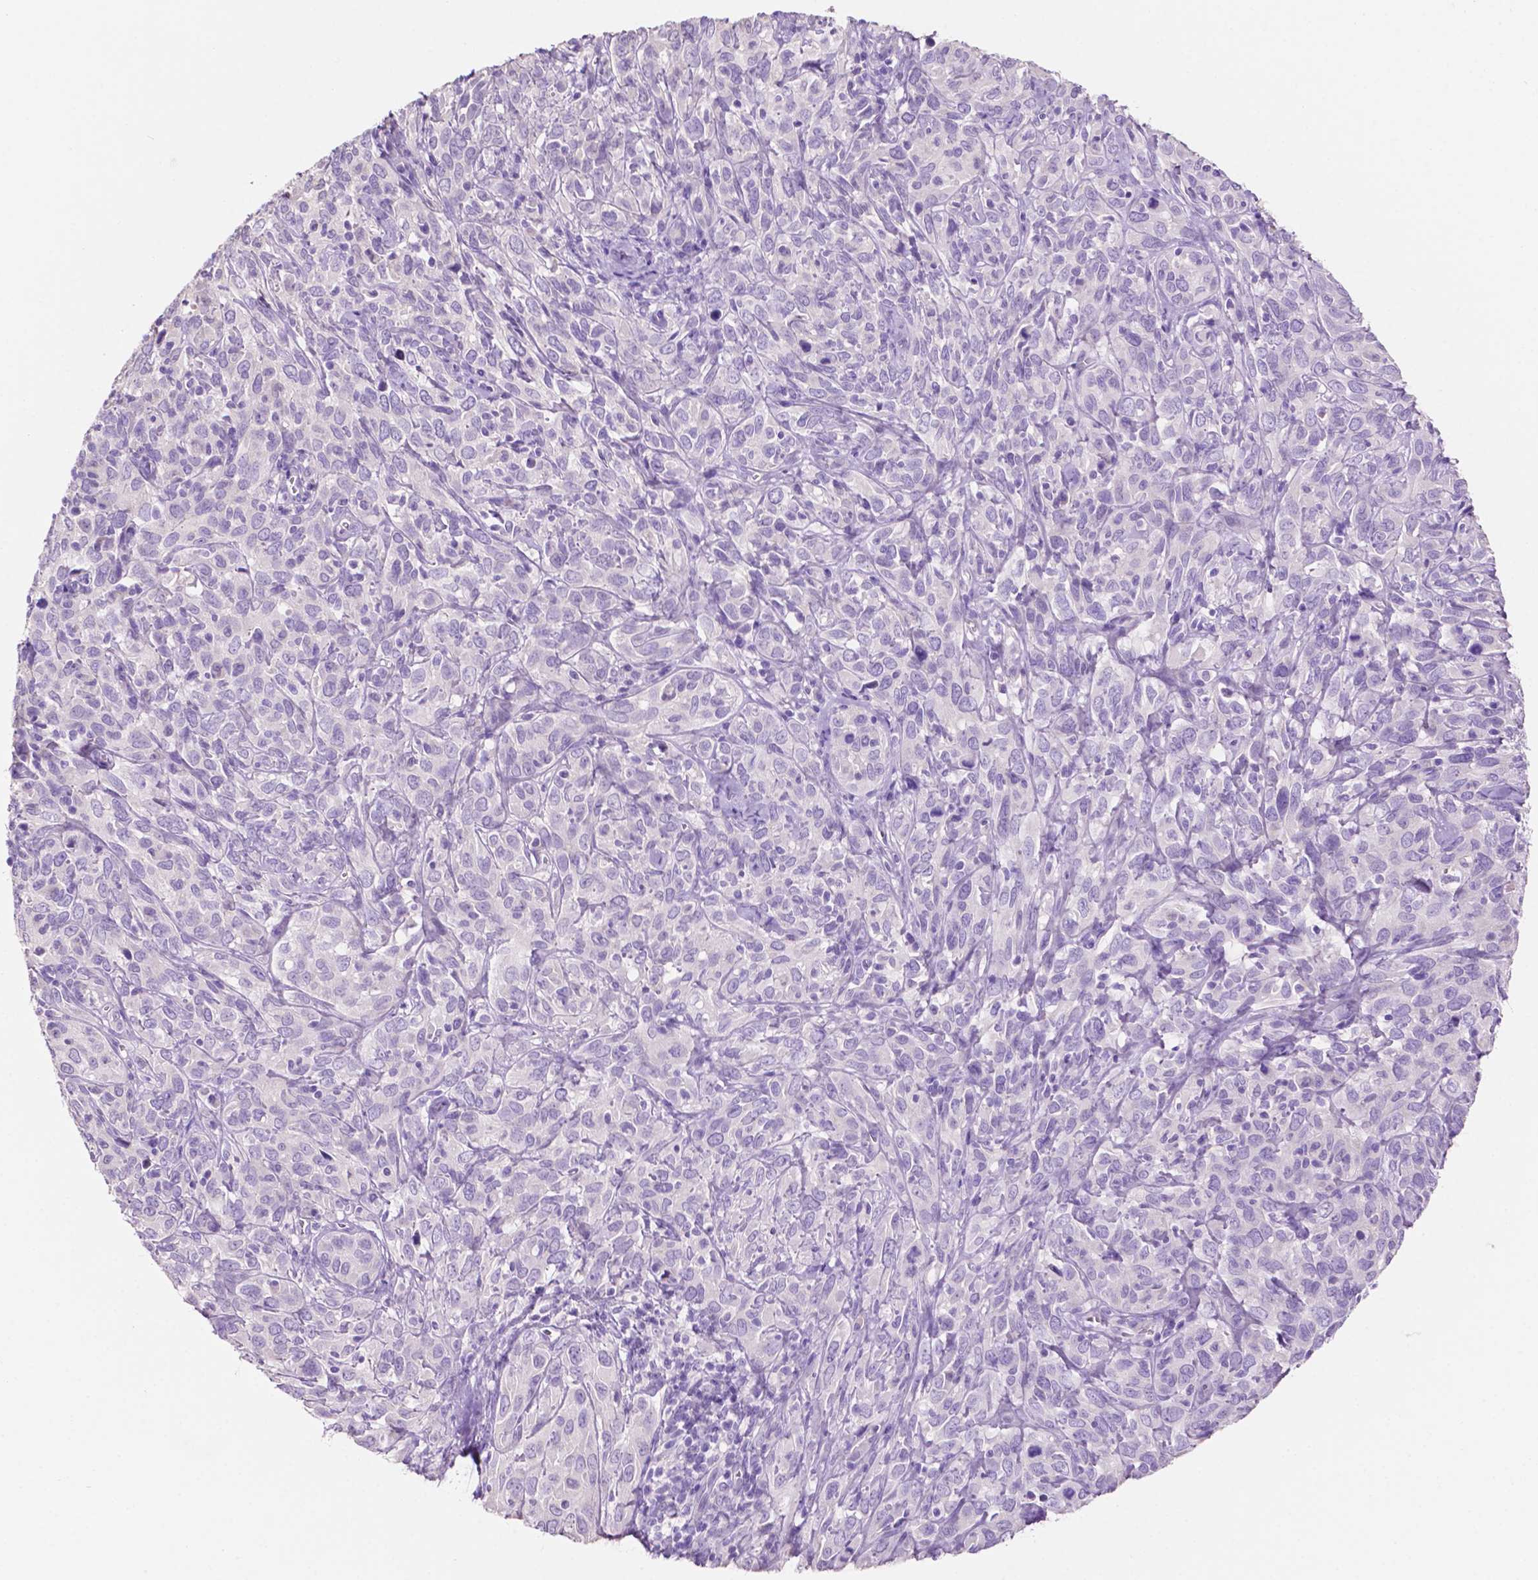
{"staining": {"intensity": "negative", "quantity": "none", "location": "none"}, "tissue": "cervical cancer", "cell_type": "Tumor cells", "image_type": "cancer", "snomed": [{"axis": "morphology", "description": "Normal tissue, NOS"}, {"axis": "morphology", "description": "Squamous cell carcinoma, NOS"}, {"axis": "topography", "description": "Cervix"}], "caption": "Human cervical cancer (squamous cell carcinoma) stained for a protein using IHC demonstrates no positivity in tumor cells.", "gene": "CLDN17", "patient": {"sex": "female", "age": 51}}